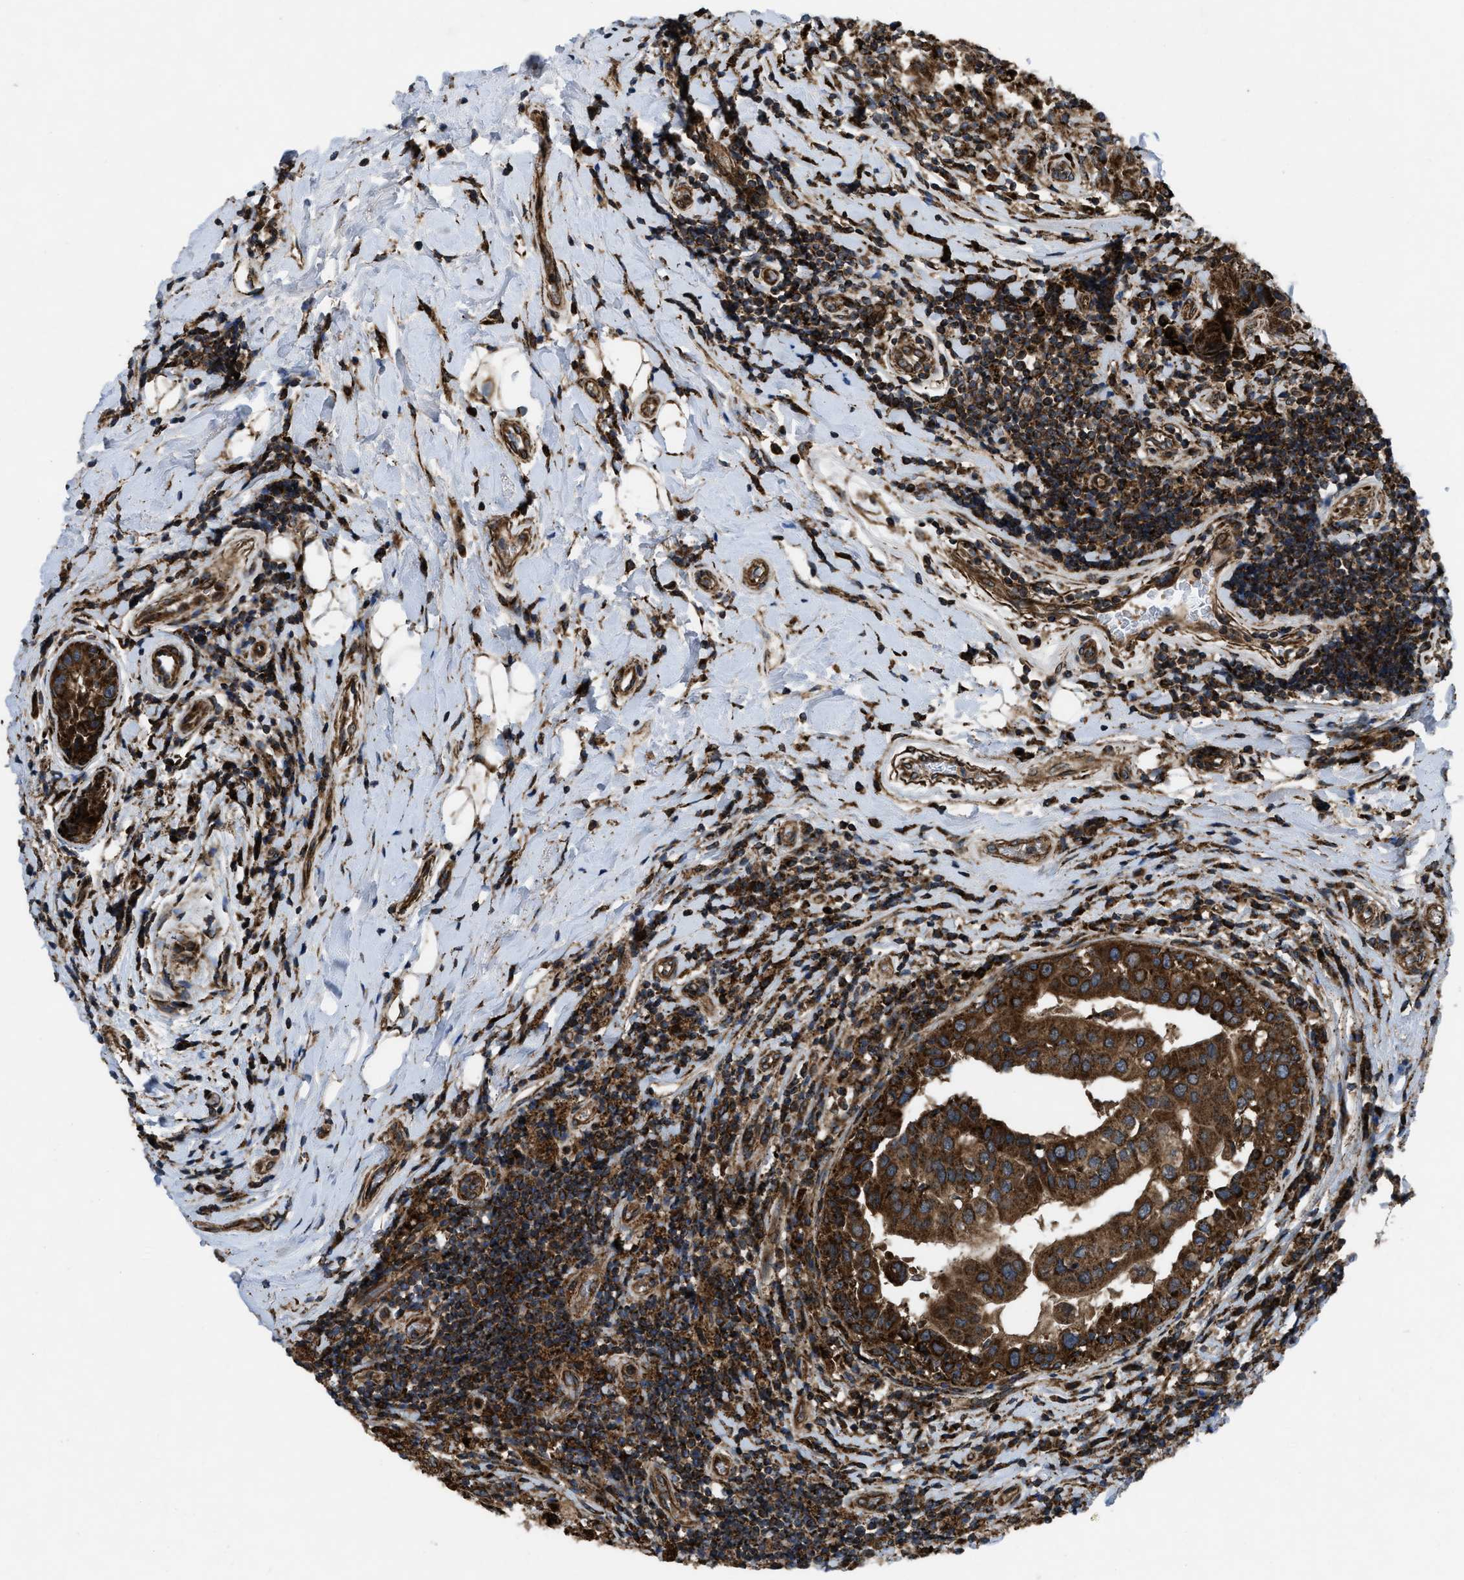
{"staining": {"intensity": "strong", "quantity": ">75%", "location": "cytoplasmic/membranous"}, "tissue": "breast cancer", "cell_type": "Tumor cells", "image_type": "cancer", "snomed": [{"axis": "morphology", "description": "Duct carcinoma"}, {"axis": "topography", "description": "Breast"}], "caption": "IHC (DAB) staining of breast infiltrating ductal carcinoma displays strong cytoplasmic/membranous protein staining in about >75% of tumor cells. The staining was performed using DAB (3,3'-diaminobenzidine) to visualize the protein expression in brown, while the nuclei were stained in blue with hematoxylin (Magnification: 20x).", "gene": "PER3", "patient": {"sex": "female", "age": 27}}